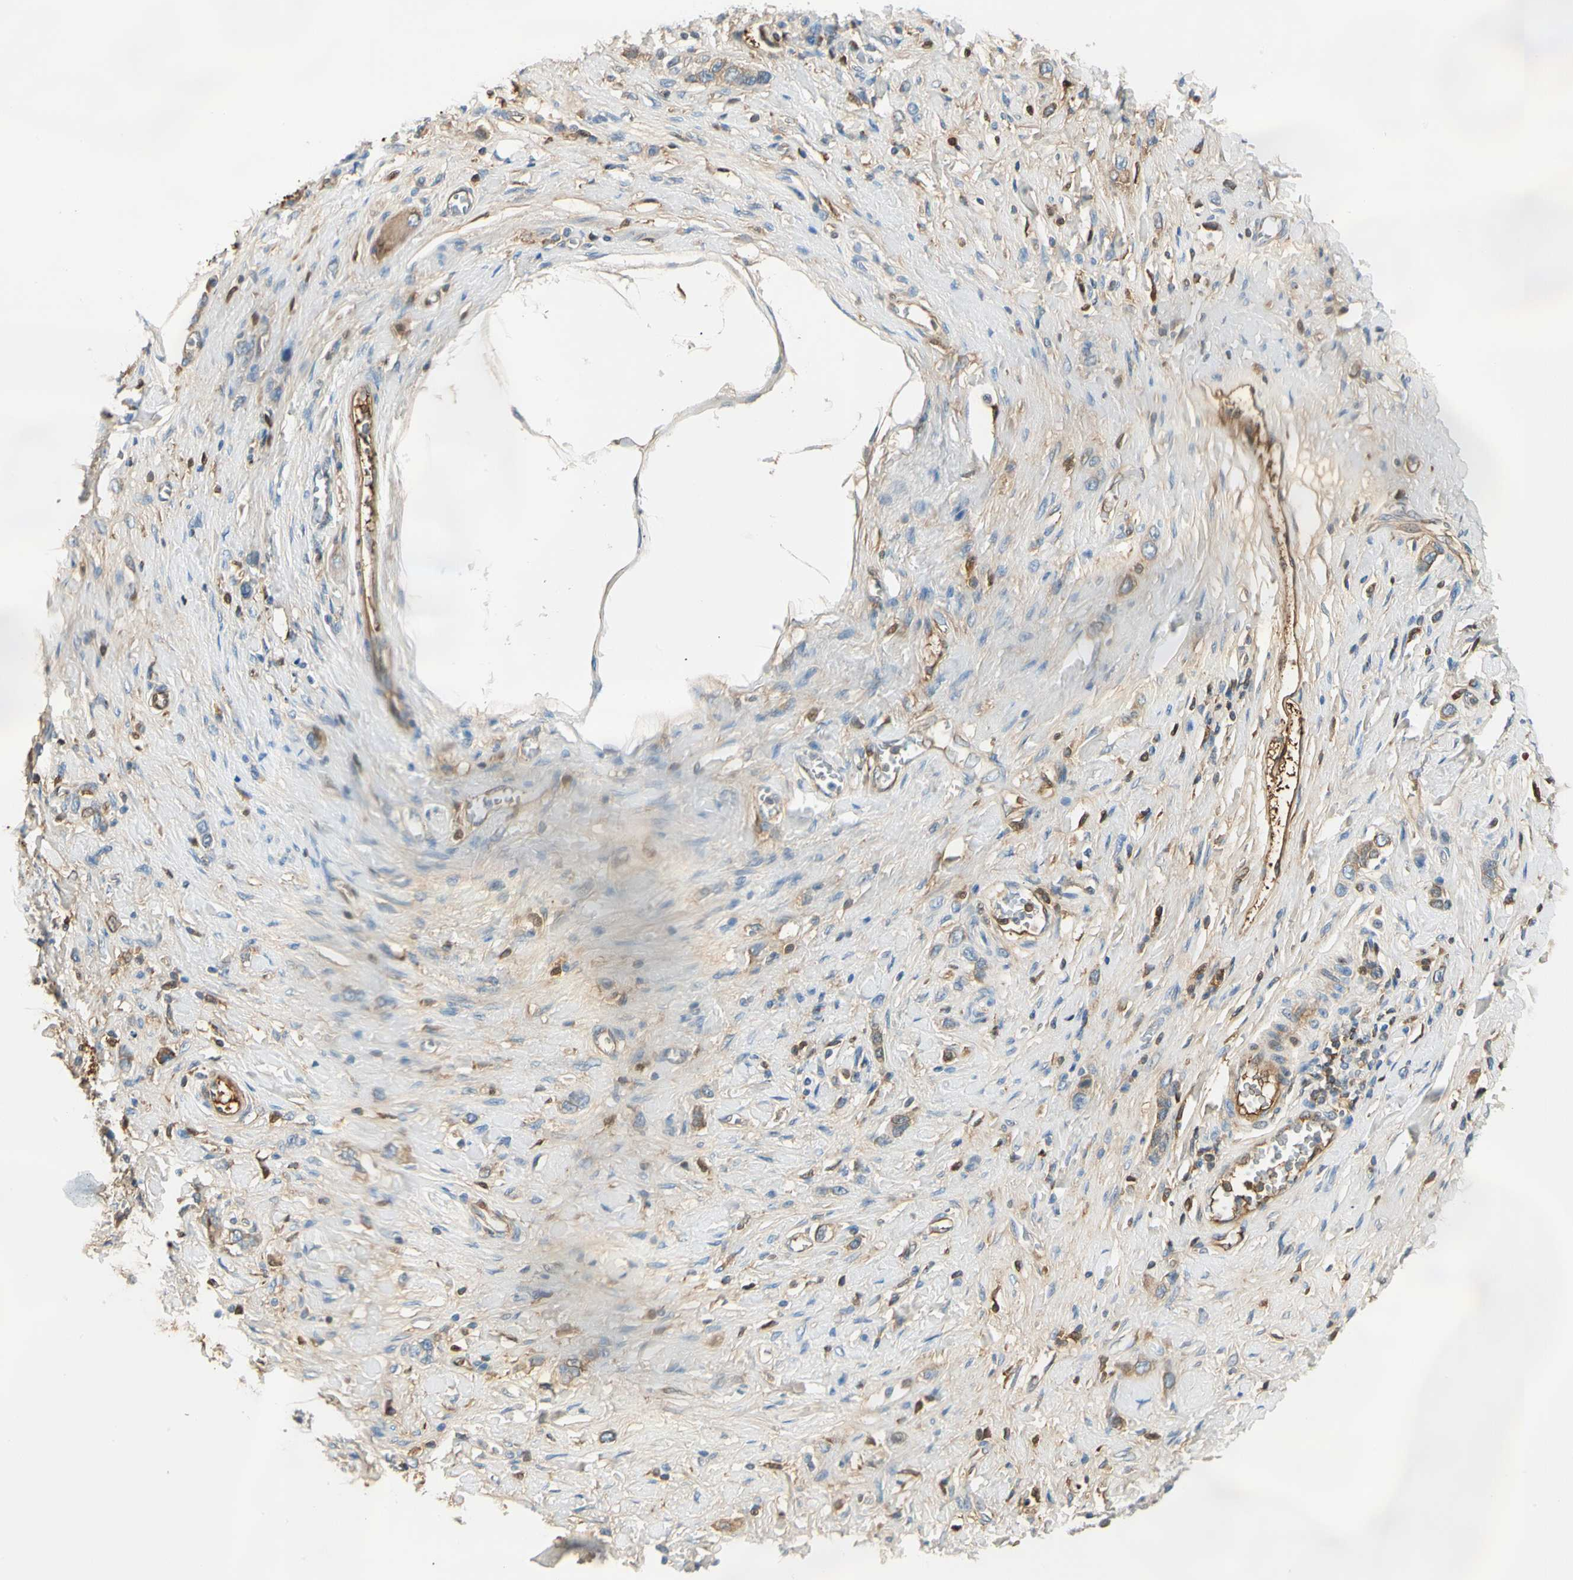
{"staining": {"intensity": "weak", "quantity": "25%-75%", "location": "cytoplasmic/membranous"}, "tissue": "stomach cancer", "cell_type": "Tumor cells", "image_type": "cancer", "snomed": [{"axis": "morphology", "description": "Normal tissue, NOS"}, {"axis": "morphology", "description": "Adenocarcinoma, NOS"}, {"axis": "topography", "description": "Stomach, upper"}, {"axis": "topography", "description": "Stomach"}], "caption": "Tumor cells show low levels of weak cytoplasmic/membranous positivity in about 25%-75% of cells in human stomach adenocarcinoma.", "gene": "LAMB3", "patient": {"sex": "female", "age": 65}}